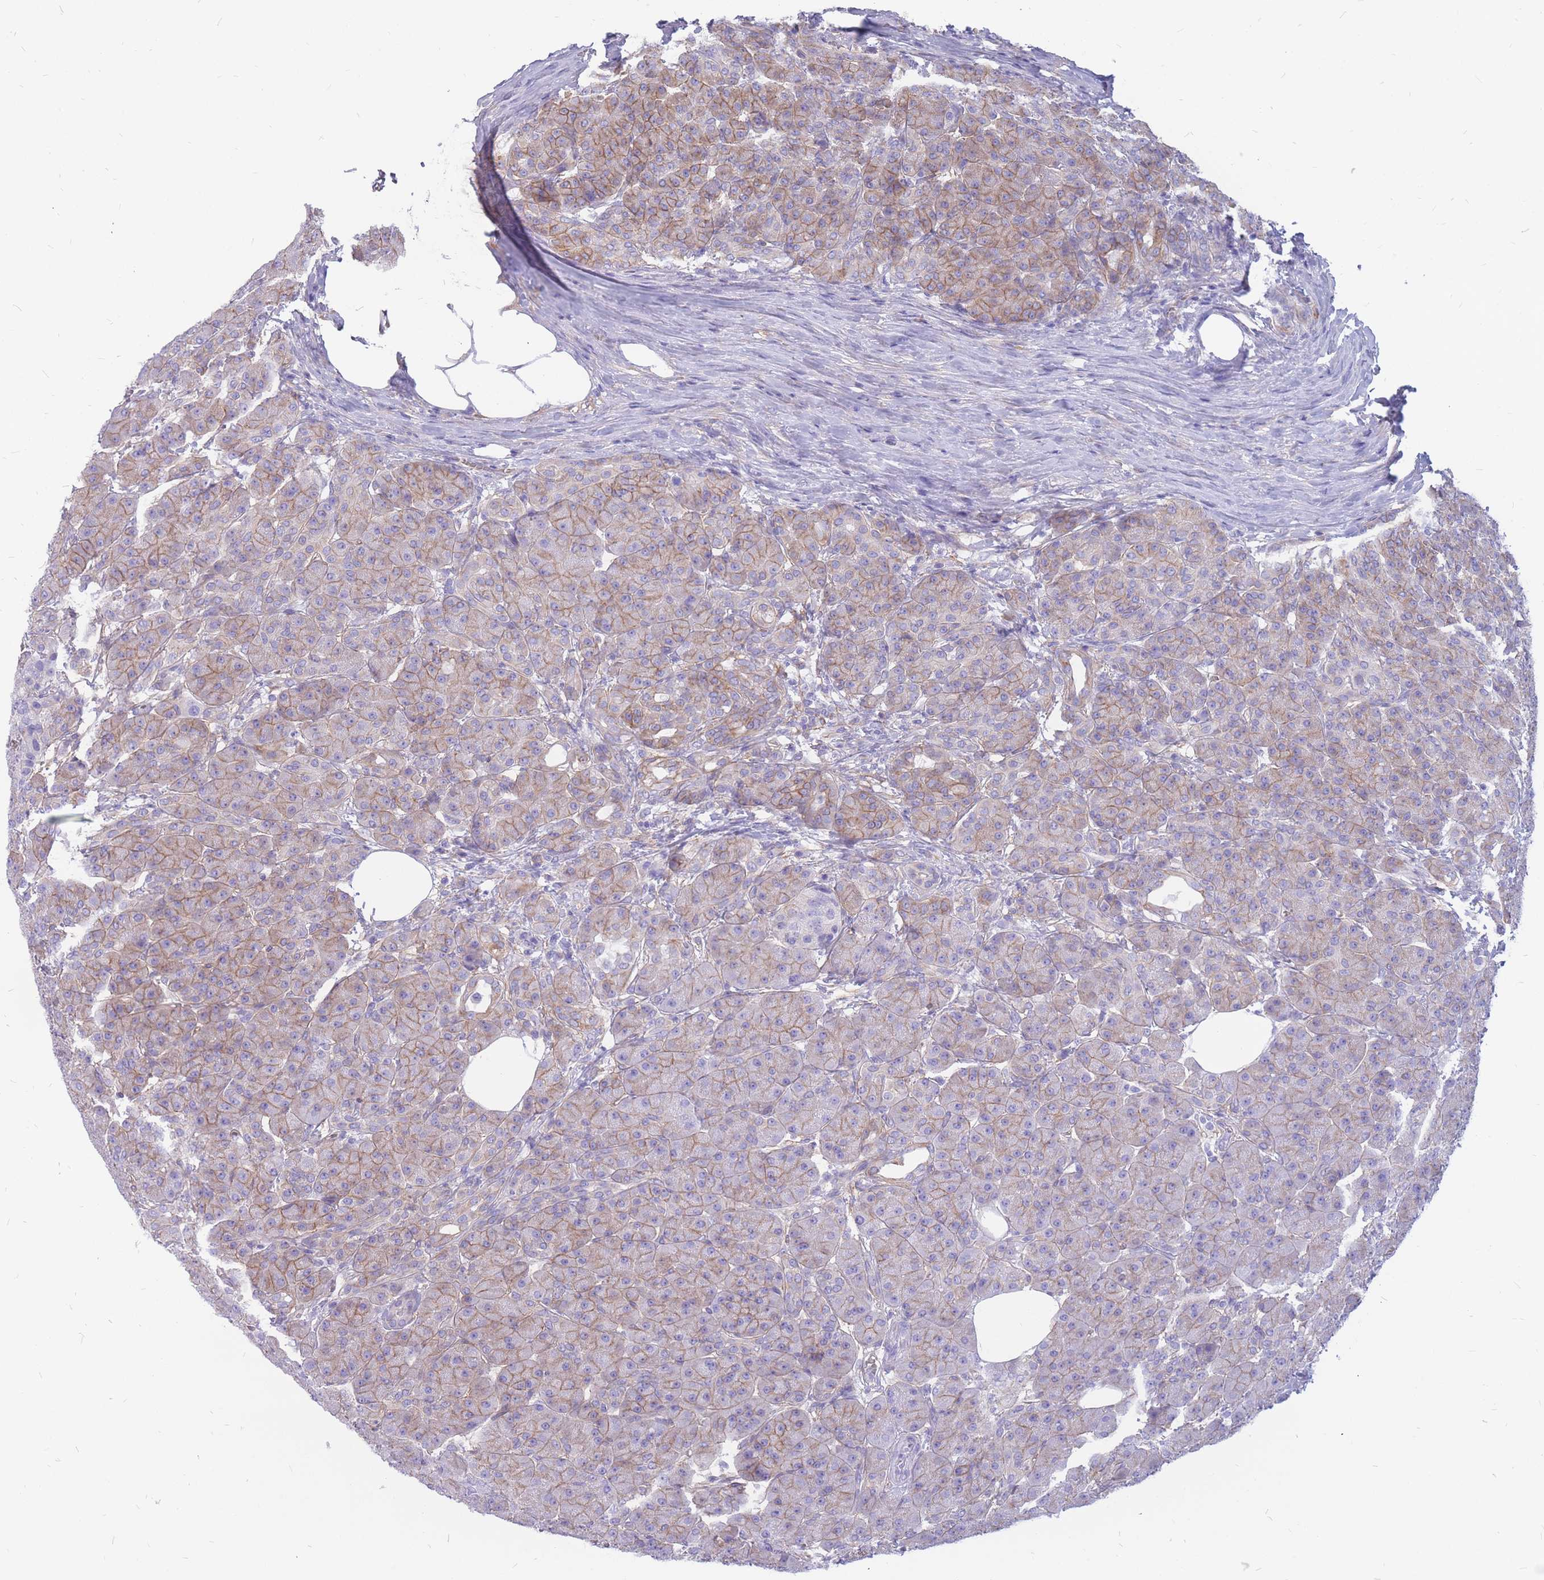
{"staining": {"intensity": "moderate", "quantity": ">75%", "location": "cytoplasmic/membranous"}, "tissue": "pancreas", "cell_type": "Exocrine glandular cells", "image_type": "normal", "snomed": [{"axis": "morphology", "description": "Normal tissue, NOS"}, {"axis": "topography", "description": "Pancreas"}], "caption": "Immunohistochemistry (IHC) (DAB) staining of normal pancreas reveals moderate cytoplasmic/membranous protein expression in approximately >75% of exocrine glandular cells.", "gene": "ADD2", "patient": {"sex": "male", "age": 63}}